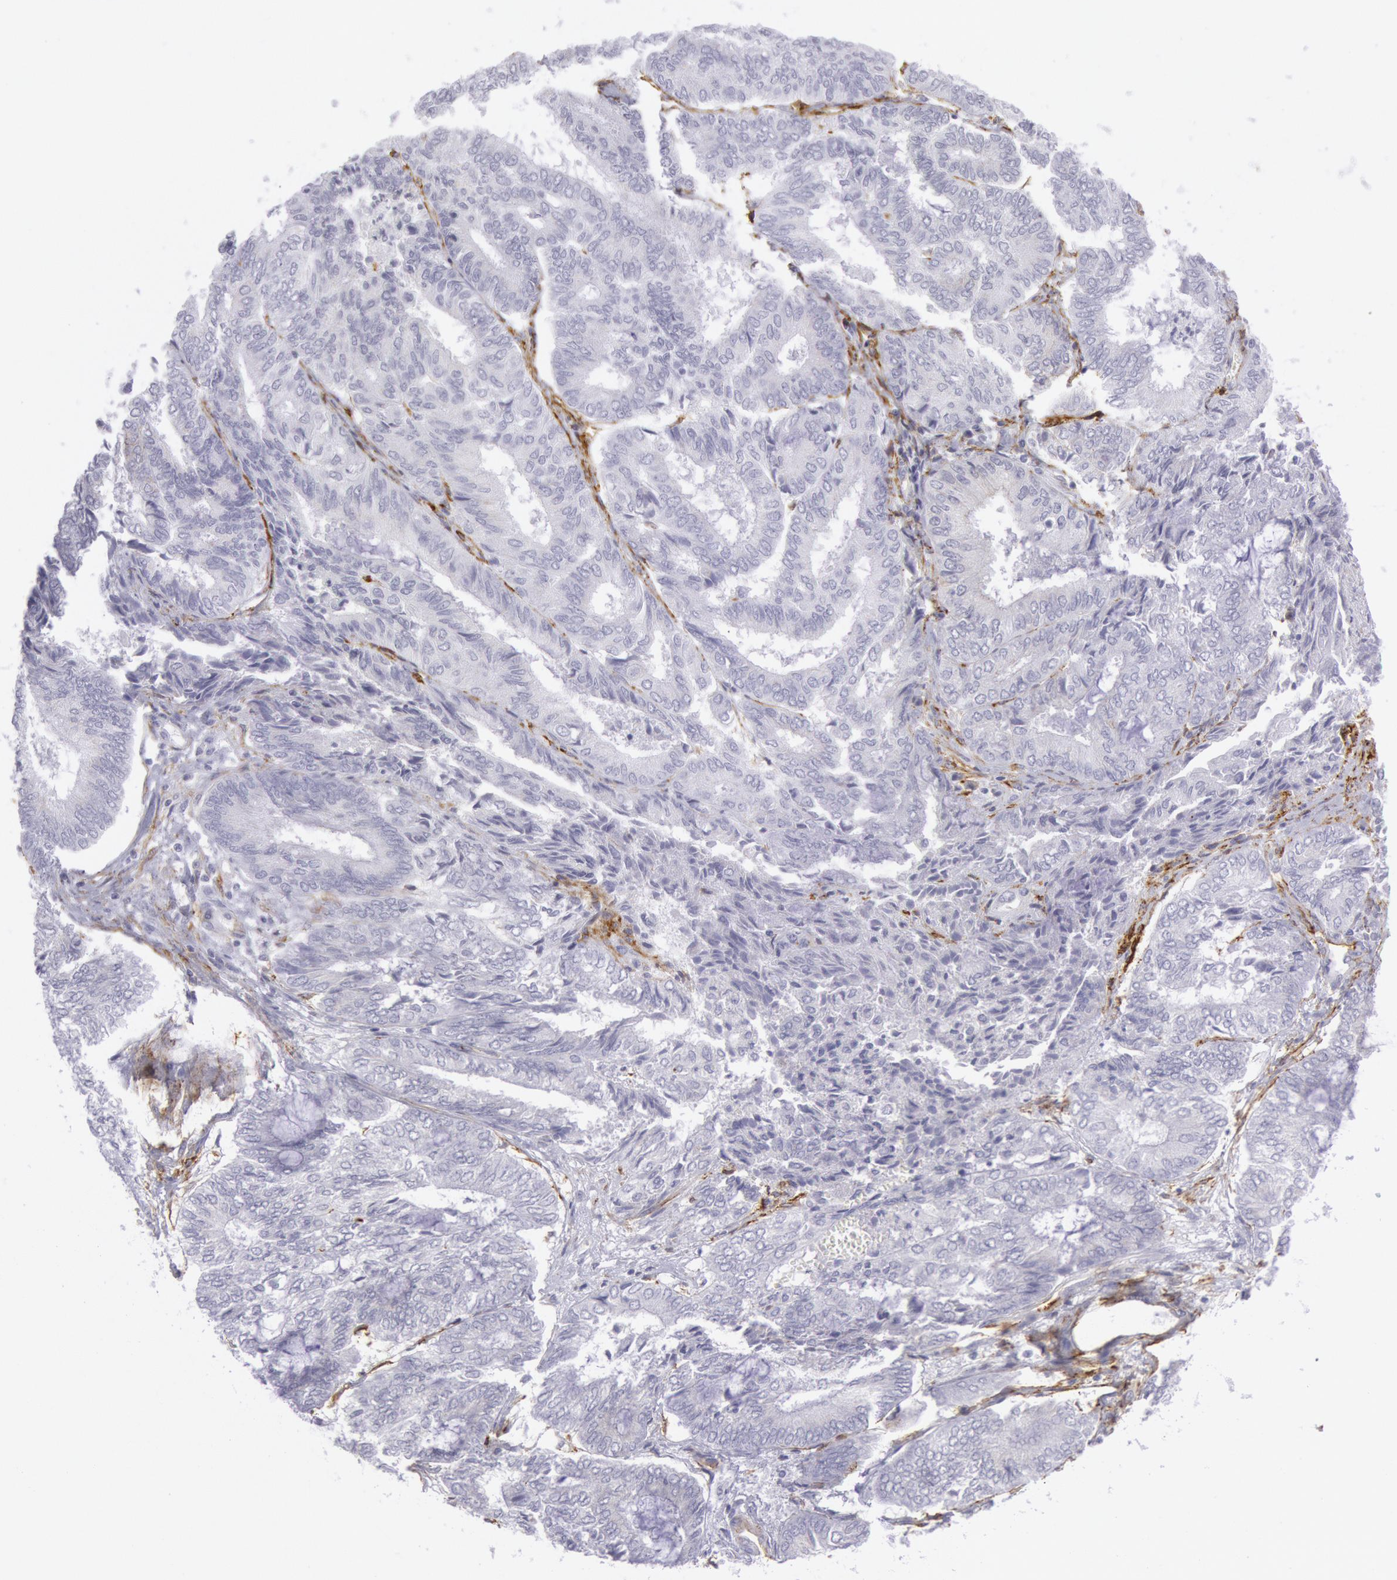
{"staining": {"intensity": "negative", "quantity": "none", "location": "none"}, "tissue": "endometrial cancer", "cell_type": "Tumor cells", "image_type": "cancer", "snomed": [{"axis": "morphology", "description": "Adenocarcinoma, NOS"}, {"axis": "topography", "description": "Endometrium"}], "caption": "An IHC photomicrograph of endometrial cancer is shown. There is no staining in tumor cells of endometrial cancer. Nuclei are stained in blue.", "gene": "CDH13", "patient": {"sex": "female", "age": 59}}